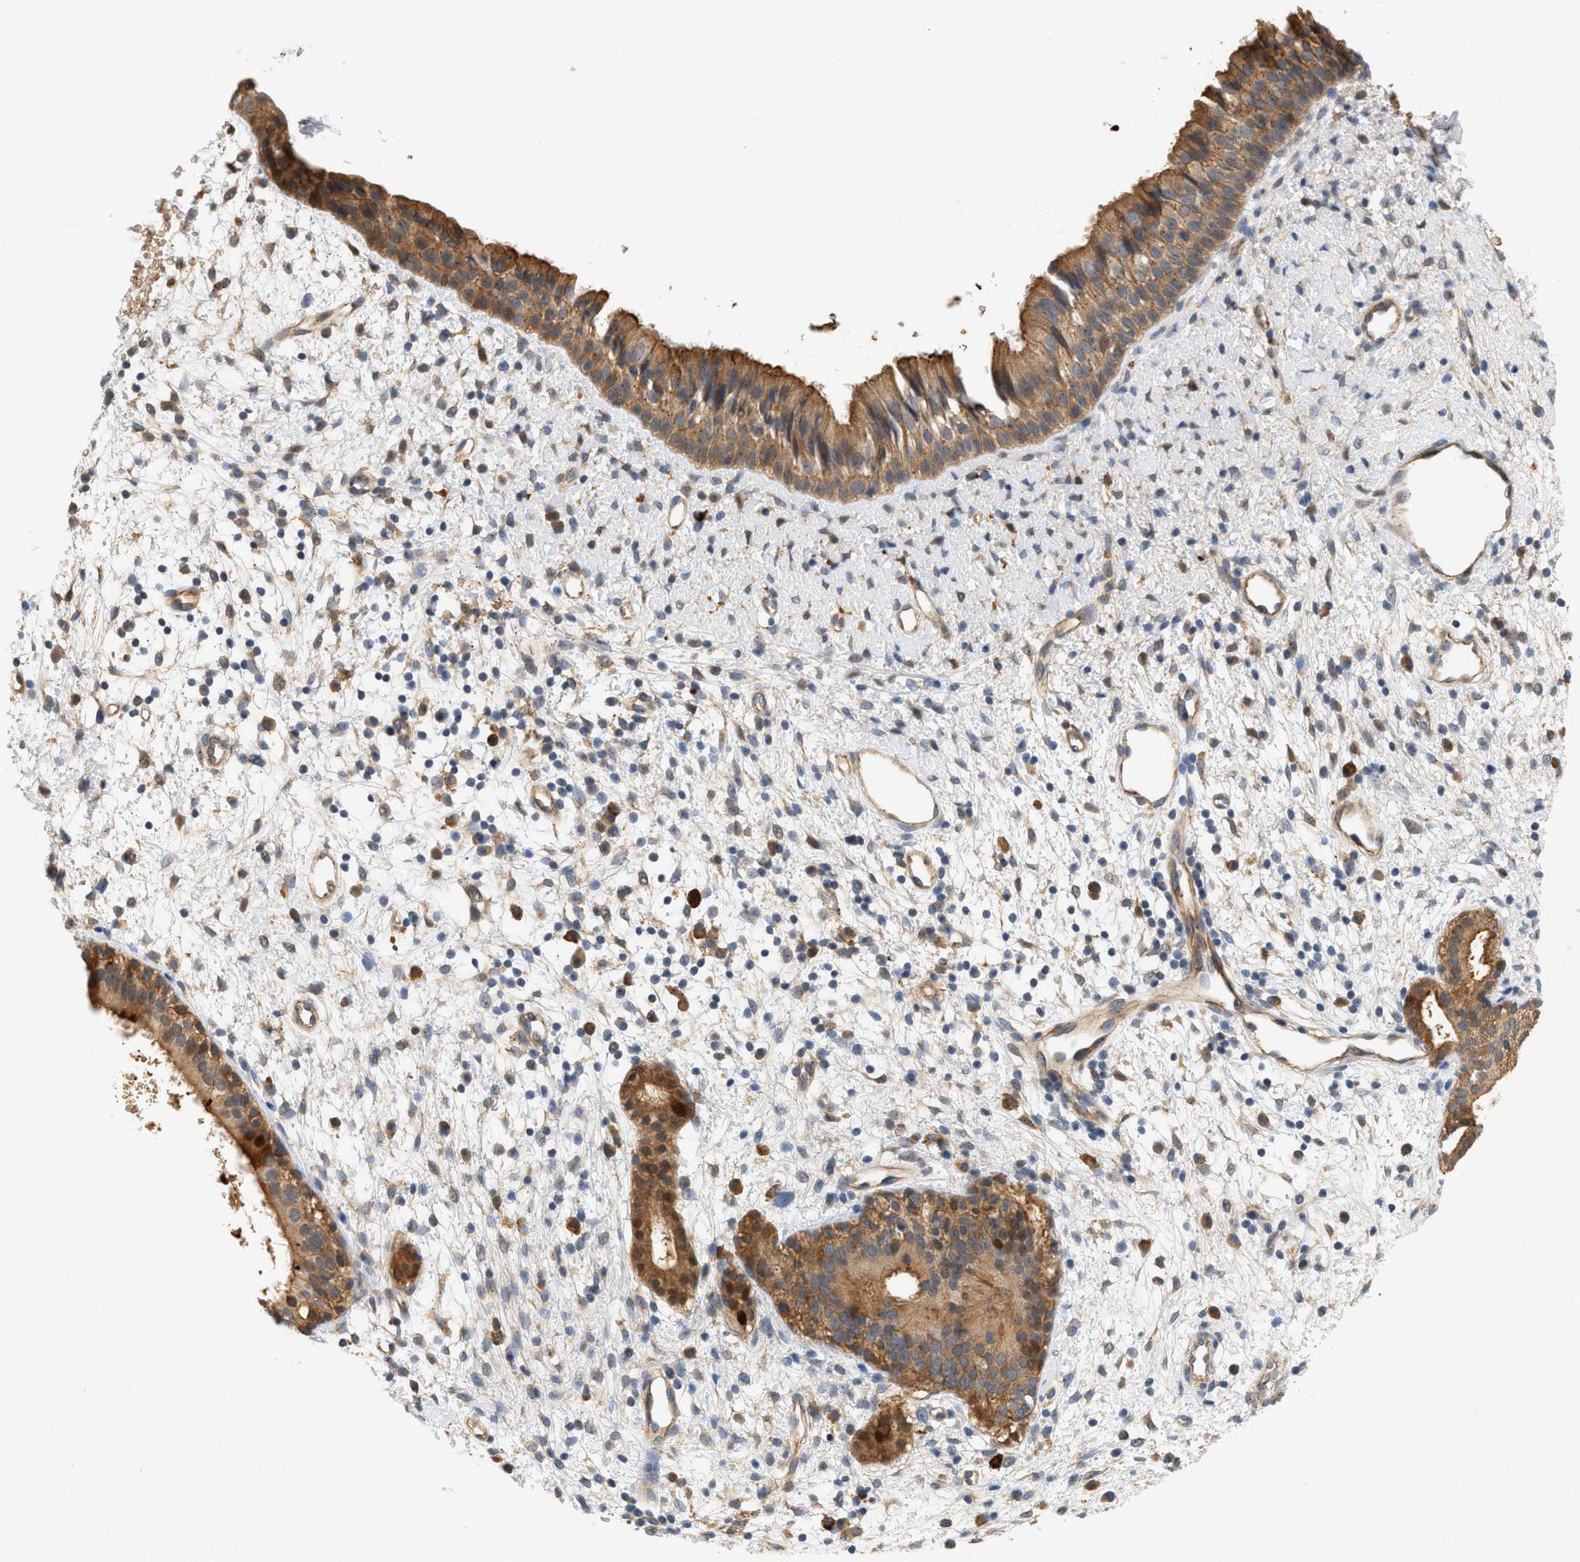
{"staining": {"intensity": "moderate", "quantity": ">75%", "location": "cytoplasmic/membranous"}, "tissue": "nasopharynx", "cell_type": "Respiratory epithelial cells", "image_type": "normal", "snomed": [{"axis": "morphology", "description": "Normal tissue, NOS"}, {"axis": "topography", "description": "Nasopharynx"}], "caption": "Immunohistochemistry (IHC) of normal nasopharynx displays medium levels of moderate cytoplasmic/membranous staining in about >75% of respiratory epithelial cells. The protein is shown in brown color, while the nuclei are stained blue.", "gene": "CTXN1", "patient": {"sex": "male", "age": 22}}